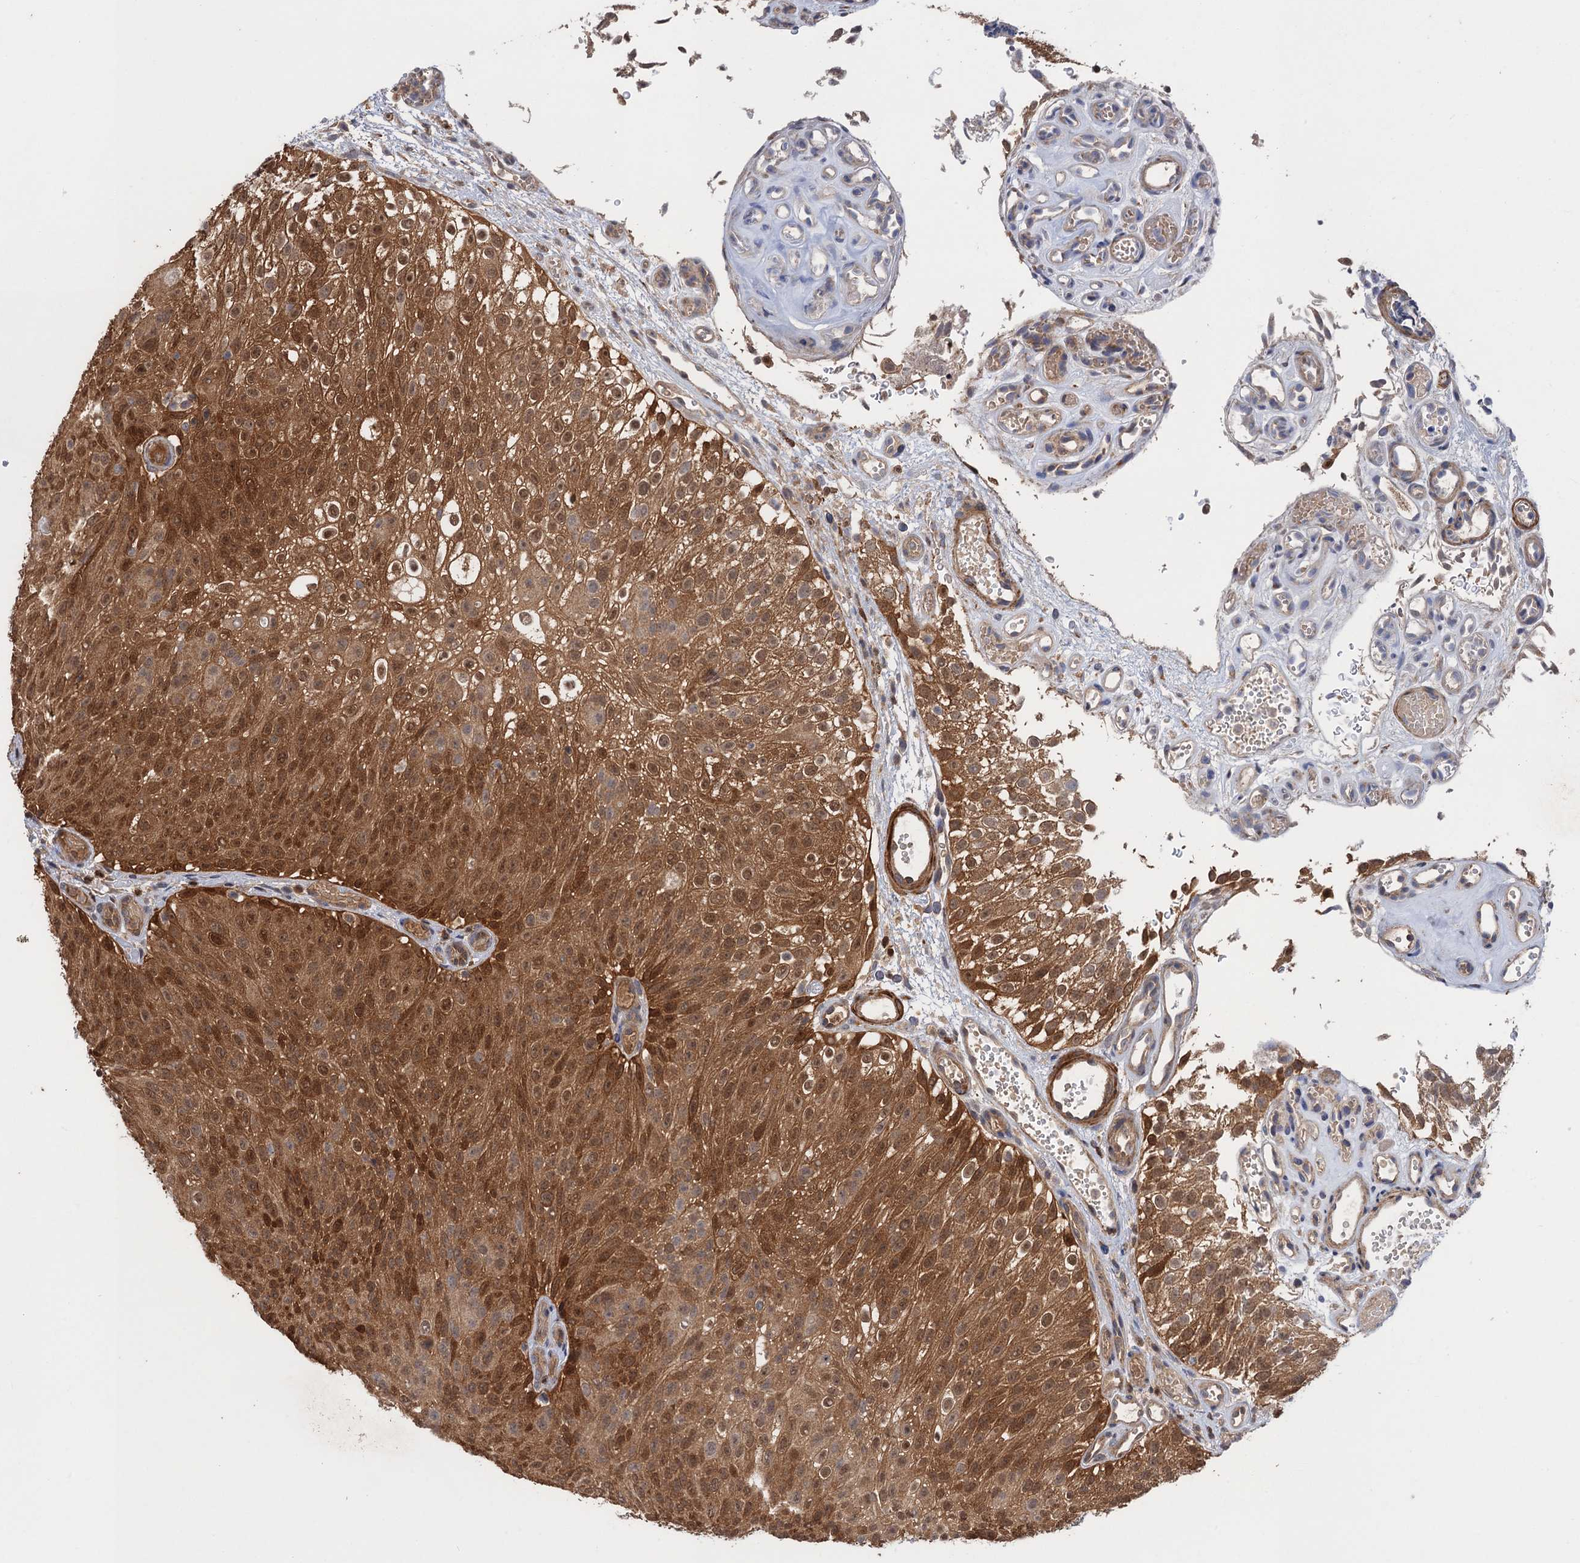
{"staining": {"intensity": "strong", "quantity": ">75%", "location": "cytoplasmic/membranous,nuclear"}, "tissue": "urothelial cancer", "cell_type": "Tumor cells", "image_type": "cancer", "snomed": [{"axis": "morphology", "description": "Urothelial carcinoma, Low grade"}, {"axis": "topography", "description": "Urinary bladder"}], "caption": "Protein staining by IHC demonstrates strong cytoplasmic/membranous and nuclear positivity in about >75% of tumor cells in urothelial carcinoma (low-grade).", "gene": "DGKA", "patient": {"sex": "male", "age": 78}}